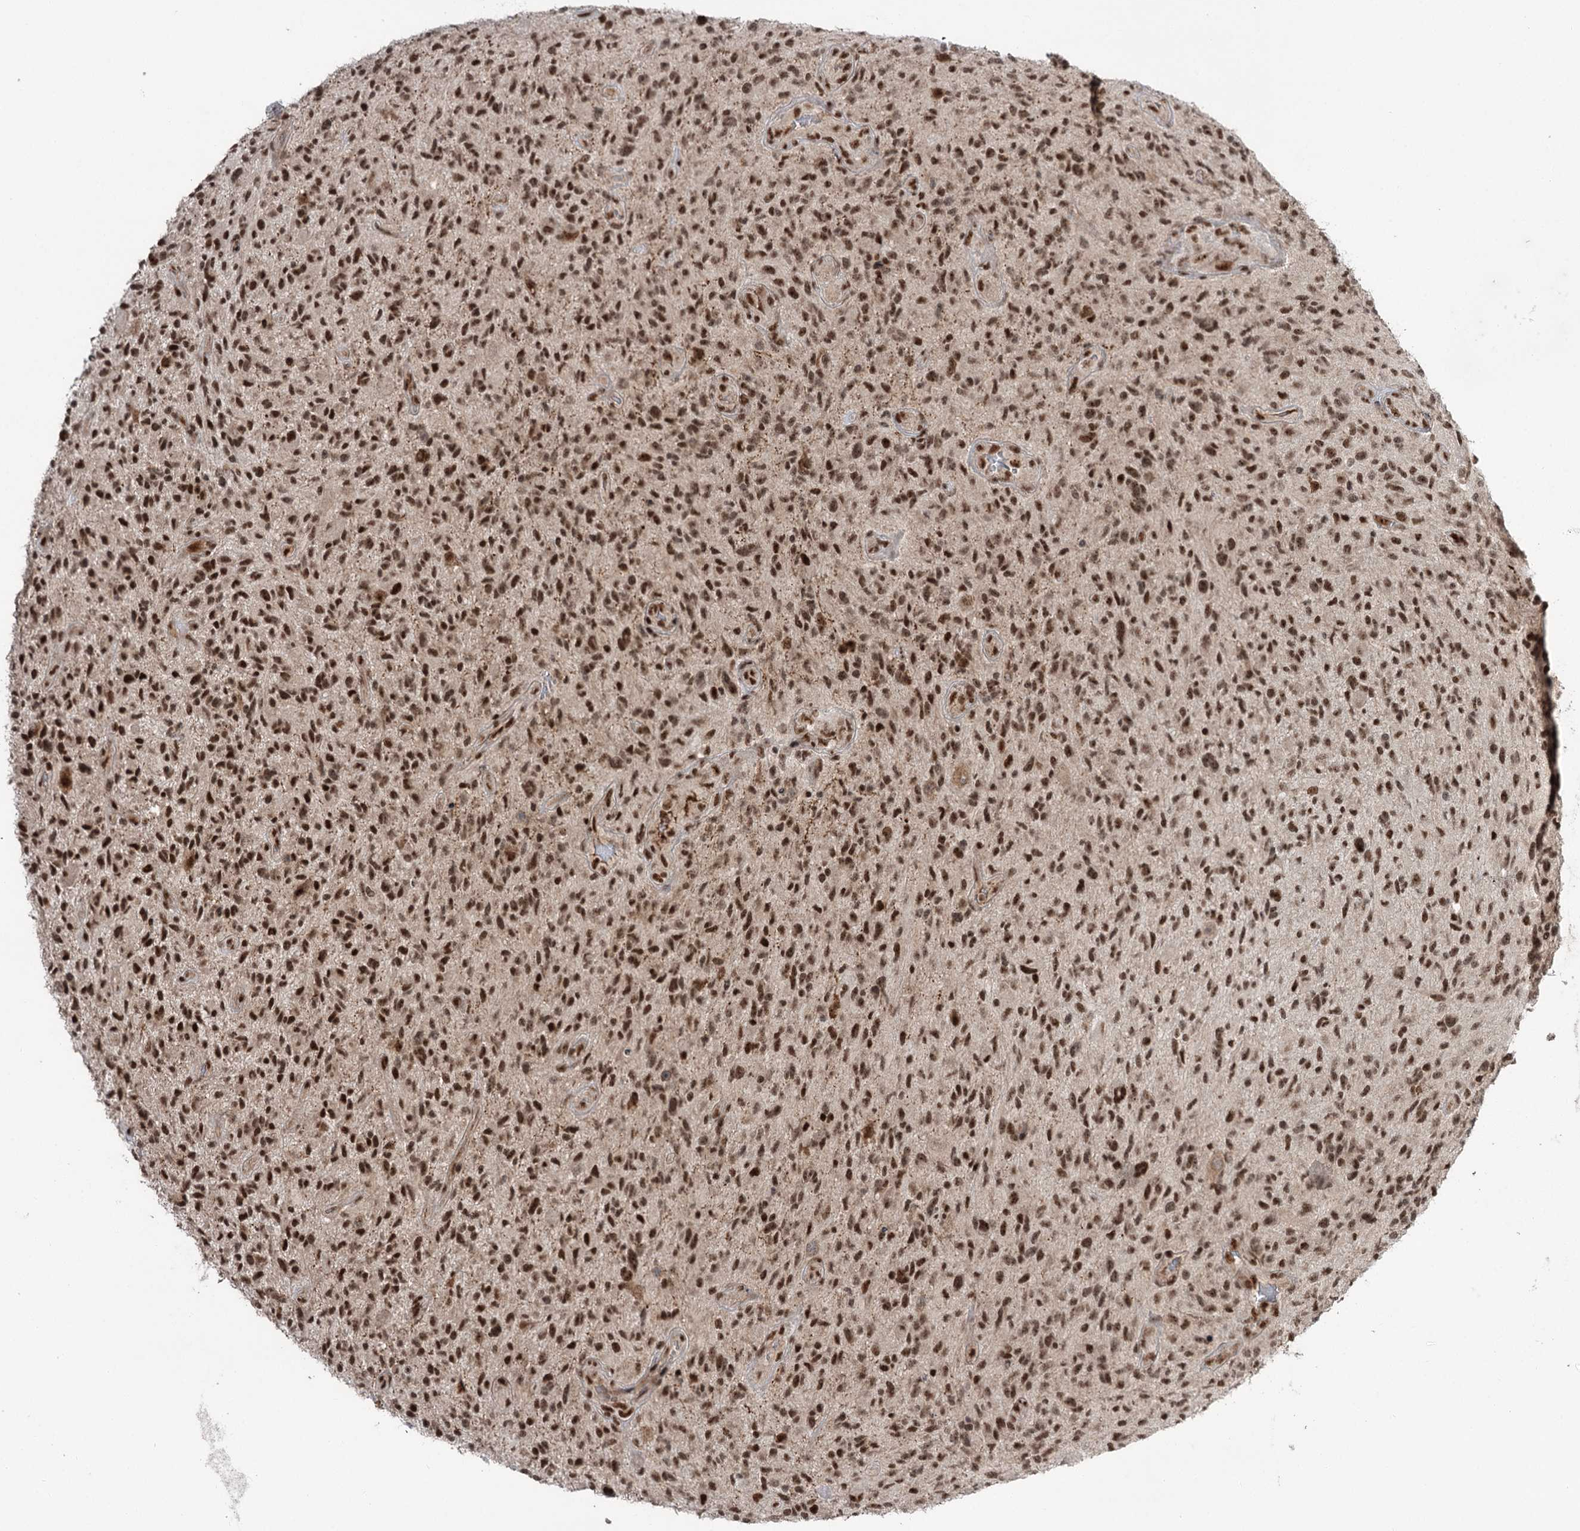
{"staining": {"intensity": "moderate", "quantity": ">75%", "location": "nuclear"}, "tissue": "glioma", "cell_type": "Tumor cells", "image_type": "cancer", "snomed": [{"axis": "morphology", "description": "Glioma, malignant, High grade"}, {"axis": "topography", "description": "Brain"}], "caption": "Immunohistochemistry histopathology image of neoplastic tissue: glioma stained using immunohistochemistry (IHC) reveals medium levels of moderate protein expression localized specifically in the nuclear of tumor cells, appearing as a nuclear brown color.", "gene": "ERCC3", "patient": {"sex": "male", "age": 47}}